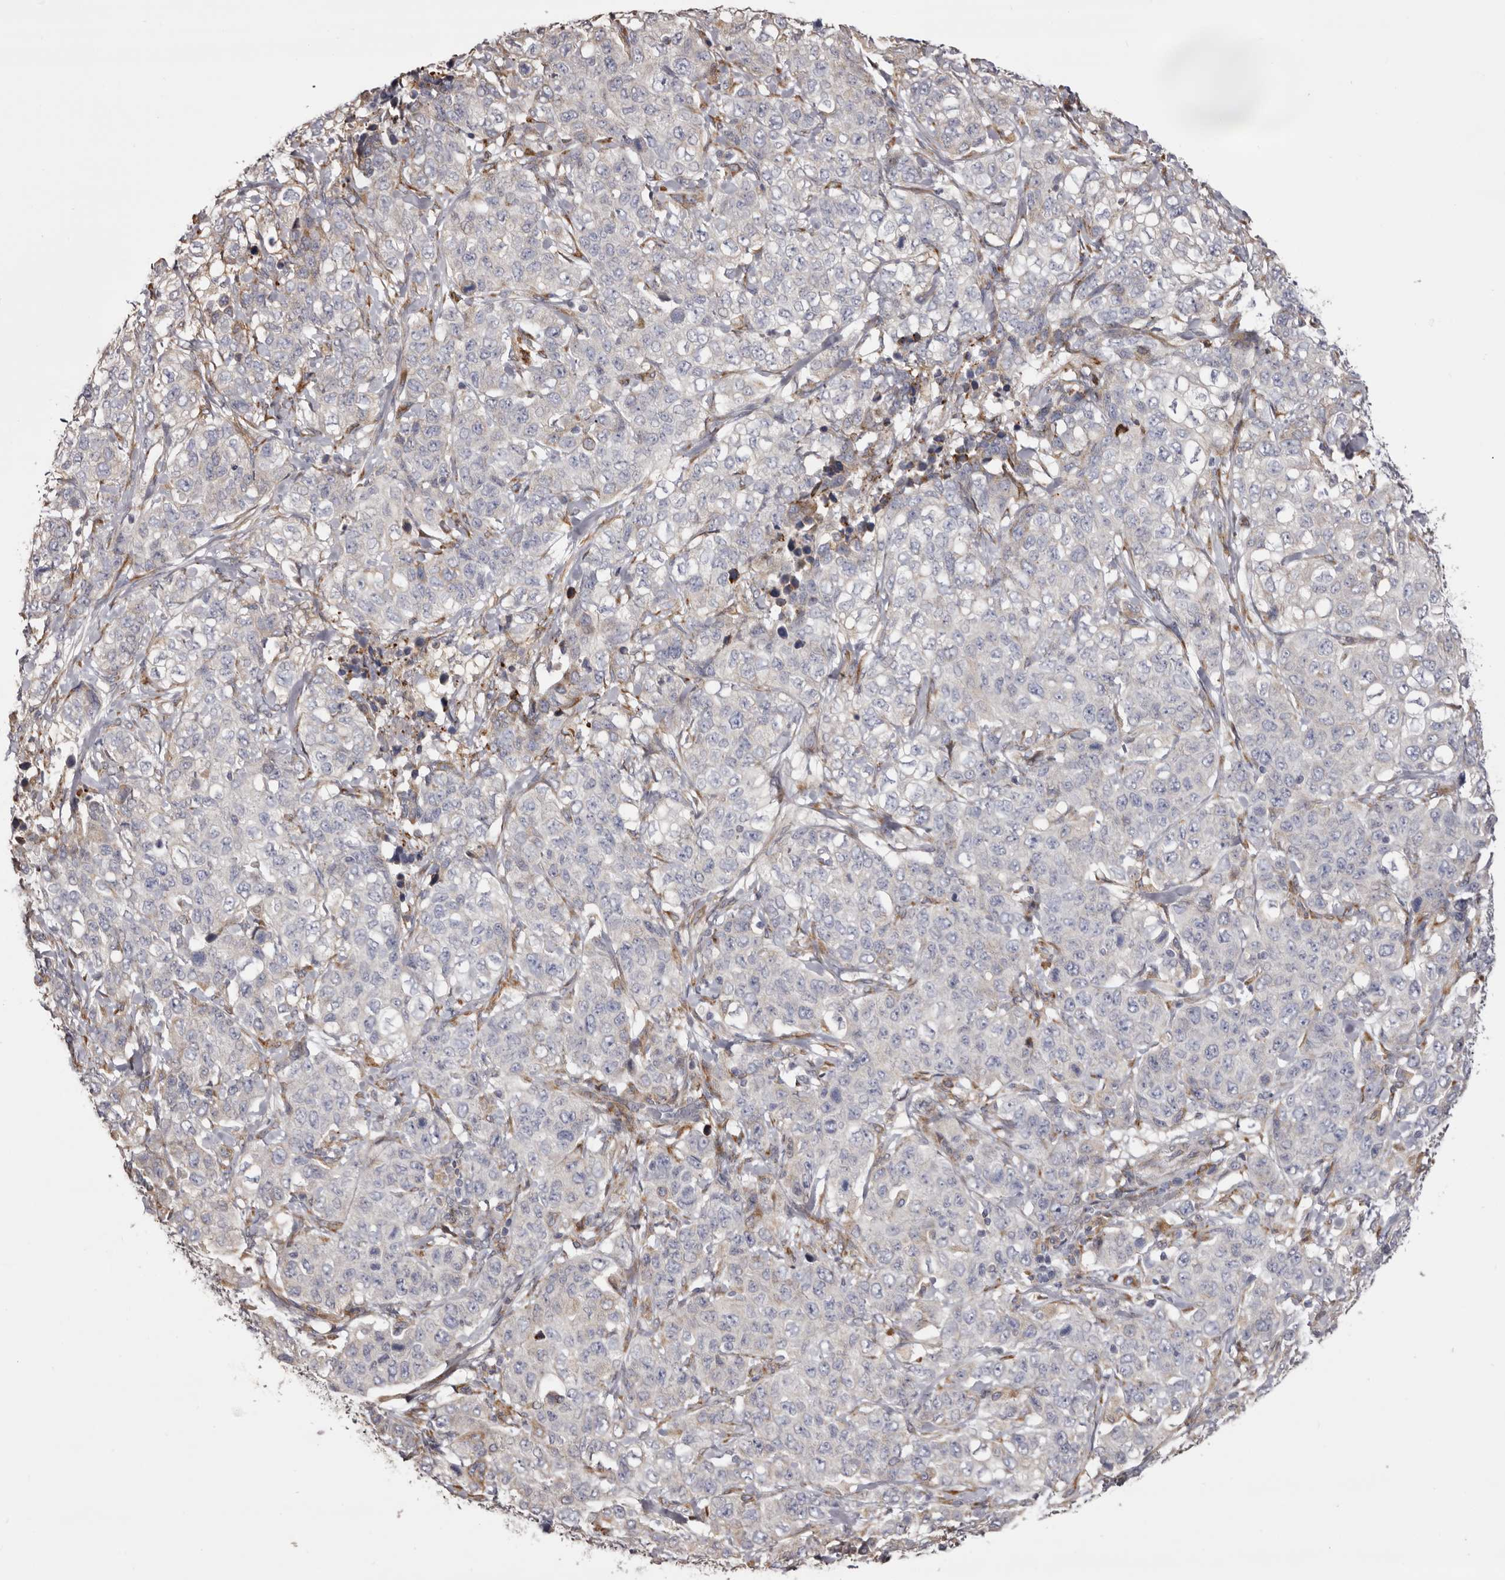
{"staining": {"intensity": "negative", "quantity": "none", "location": "none"}, "tissue": "stomach cancer", "cell_type": "Tumor cells", "image_type": "cancer", "snomed": [{"axis": "morphology", "description": "Adenocarcinoma, NOS"}, {"axis": "topography", "description": "Stomach"}], "caption": "Human stomach cancer stained for a protein using immunohistochemistry demonstrates no expression in tumor cells.", "gene": "PIGX", "patient": {"sex": "male", "age": 48}}